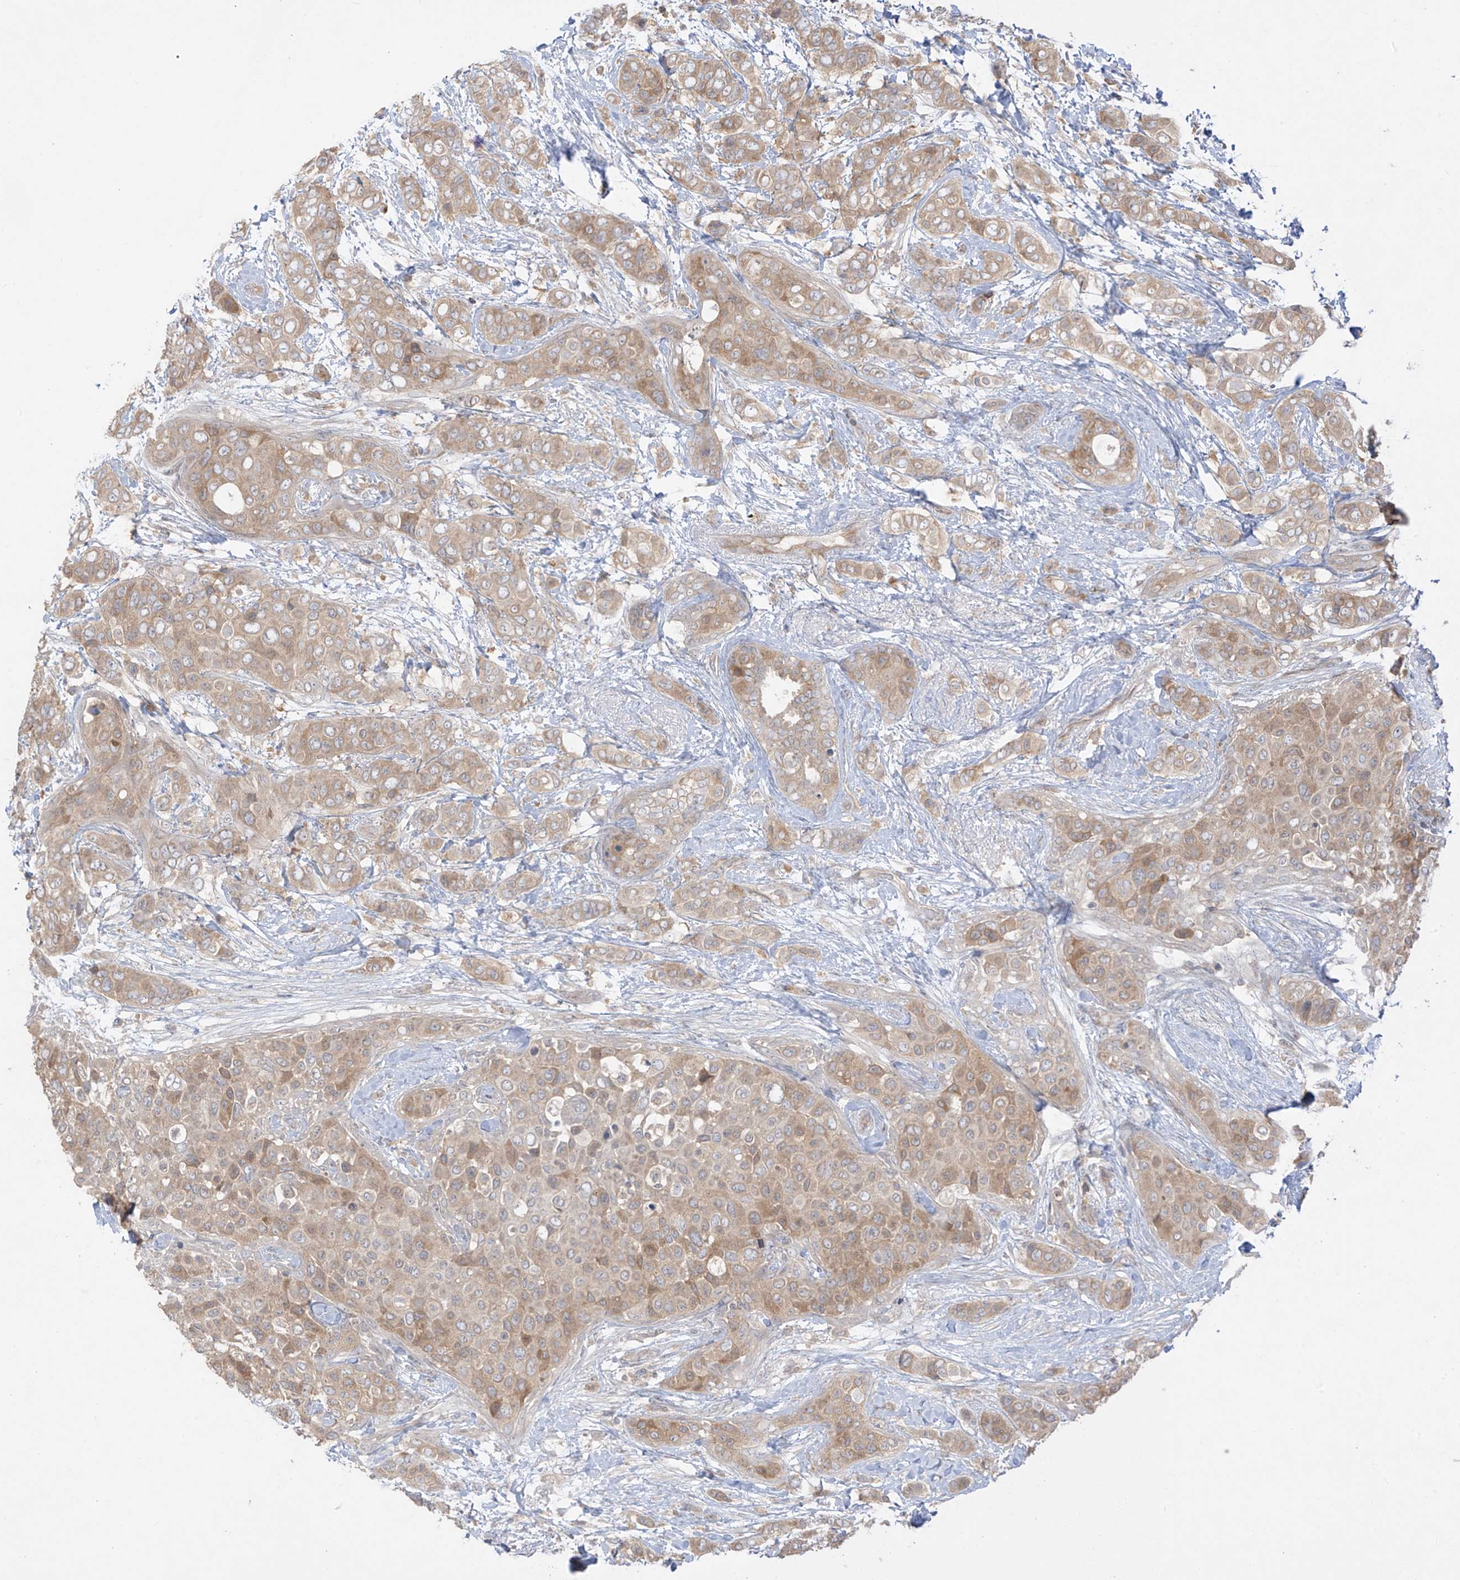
{"staining": {"intensity": "moderate", "quantity": "25%-75%", "location": "cytoplasmic/membranous"}, "tissue": "breast cancer", "cell_type": "Tumor cells", "image_type": "cancer", "snomed": [{"axis": "morphology", "description": "Lobular carcinoma"}, {"axis": "topography", "description": "Breast"}], "caption": "Breast cancer tissue reveals moderate cytoplasmic/membranous expression in approximately 25%-75% of tumor cells, visualized by immunohistochemistry.", "gene": "ANGEL2", "patient": {"sex": "female", "age": 51}}